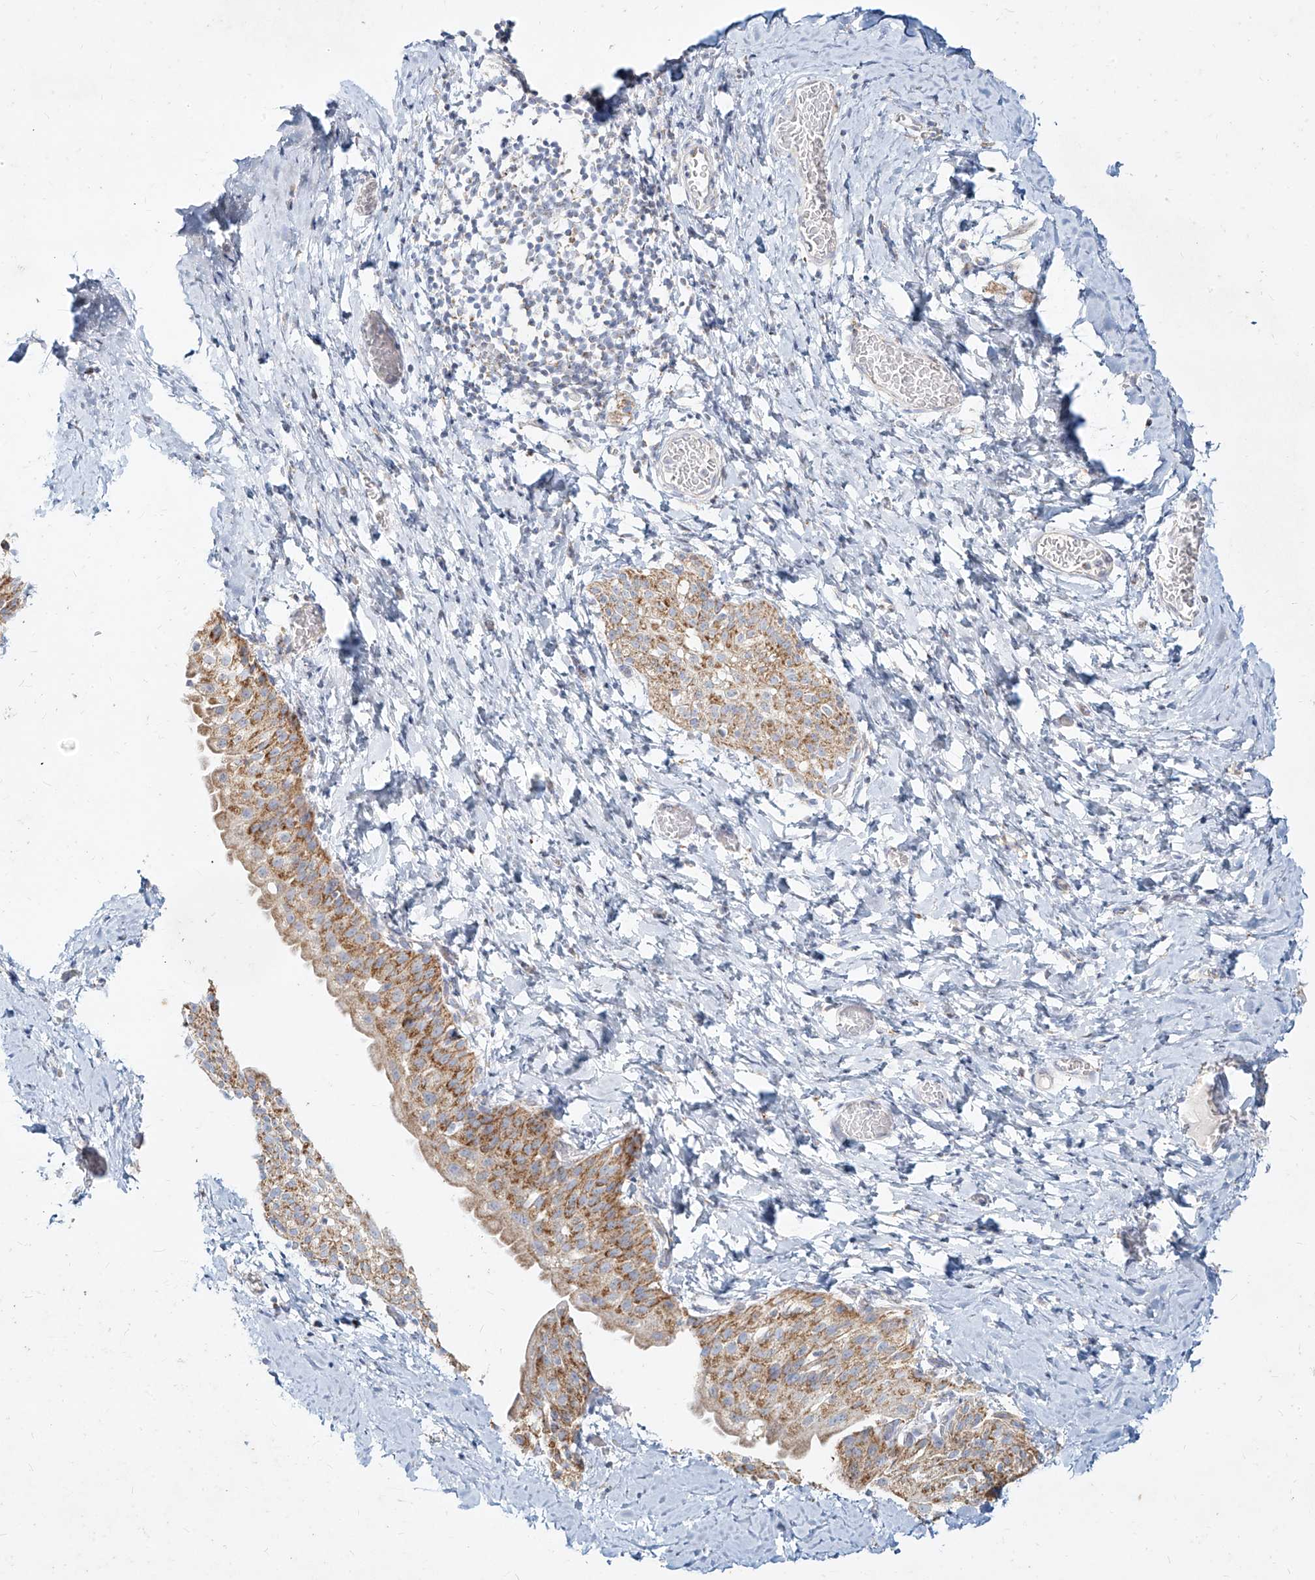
{"staining": {"intensity": "negative", "quantity": "none", "location": "none"}, "tissue": "smooth muscle", "cell_type": "Smooth muscle cells", "image_type": "normal", "snomed": [{"axis": "morphology", "description": "Normal tissue, NOS"}, {"axis": "topography", "description": "Smooth muscle"}], "caption": "Protein analysis of normal smooth muscle demonstrates no significant expression in smooth muscle cells. (DAB (3,3'-diaminobenzidine) immunohistochemistry visualized using brightfield microscopy, high magnification).", "gene": "MTX2", "patient": {"sex": "male", "age": 16}}